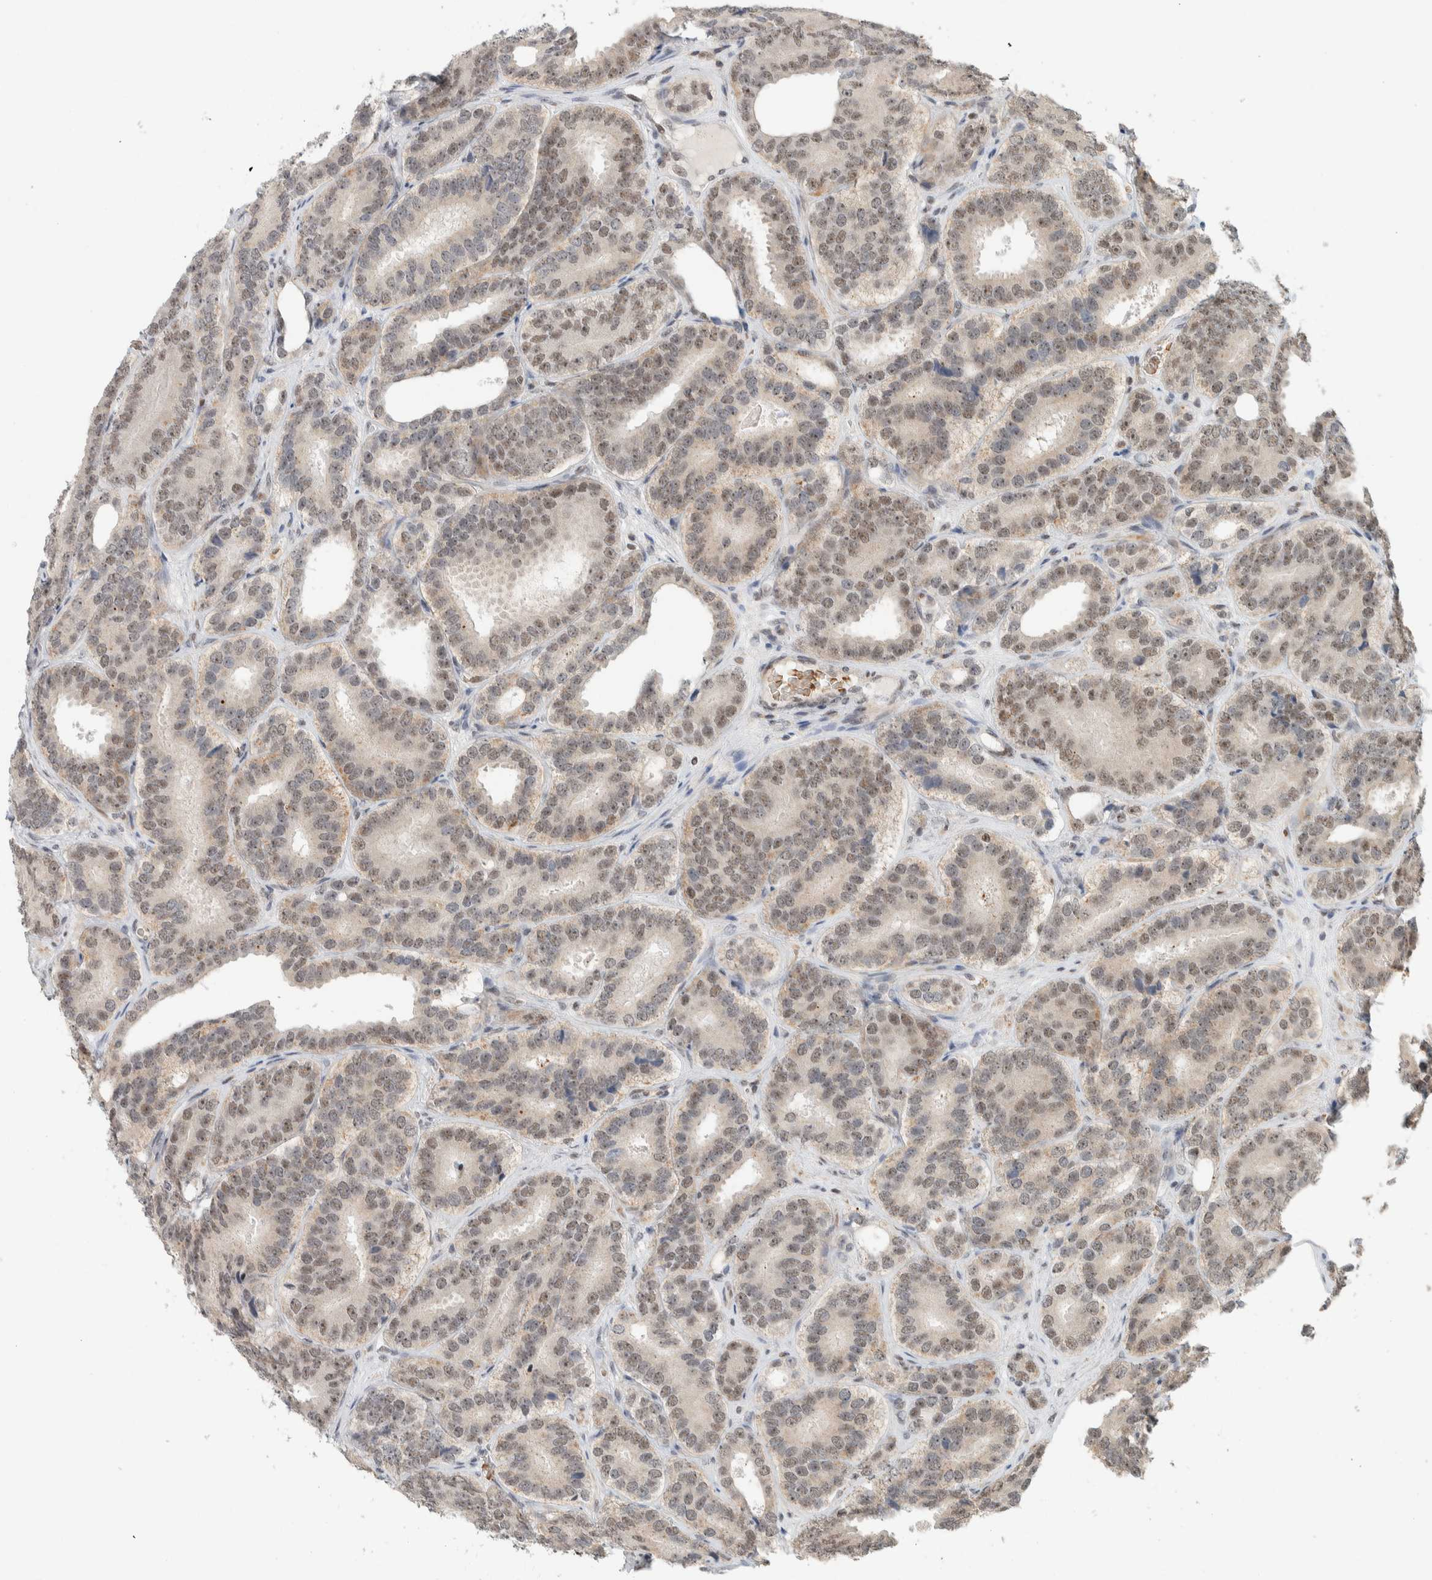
{"staining": {"intensity": "weak", "quantity": ">75%", "location": "nuclear"}, "tissue": "prostate cancer", "cell_type": "Tumor cells", "image_type": "cancer", "snomed": [{"axis": "morphology", "description": "Adenocarcinoma, High grade"}, {"axis": "topography", "description": "Prostate"}], "caption": "Protein expression analysis of prostate cancer (adenocarcinoma (high-grade)) reveals weak nuclear positivity in about >75% of tumor cells. The protein of interest is shown in brown color, while the nuclei are stained blue.", "gene": "ZBTB2", "patient": {"sex": "male", "age": 56}}